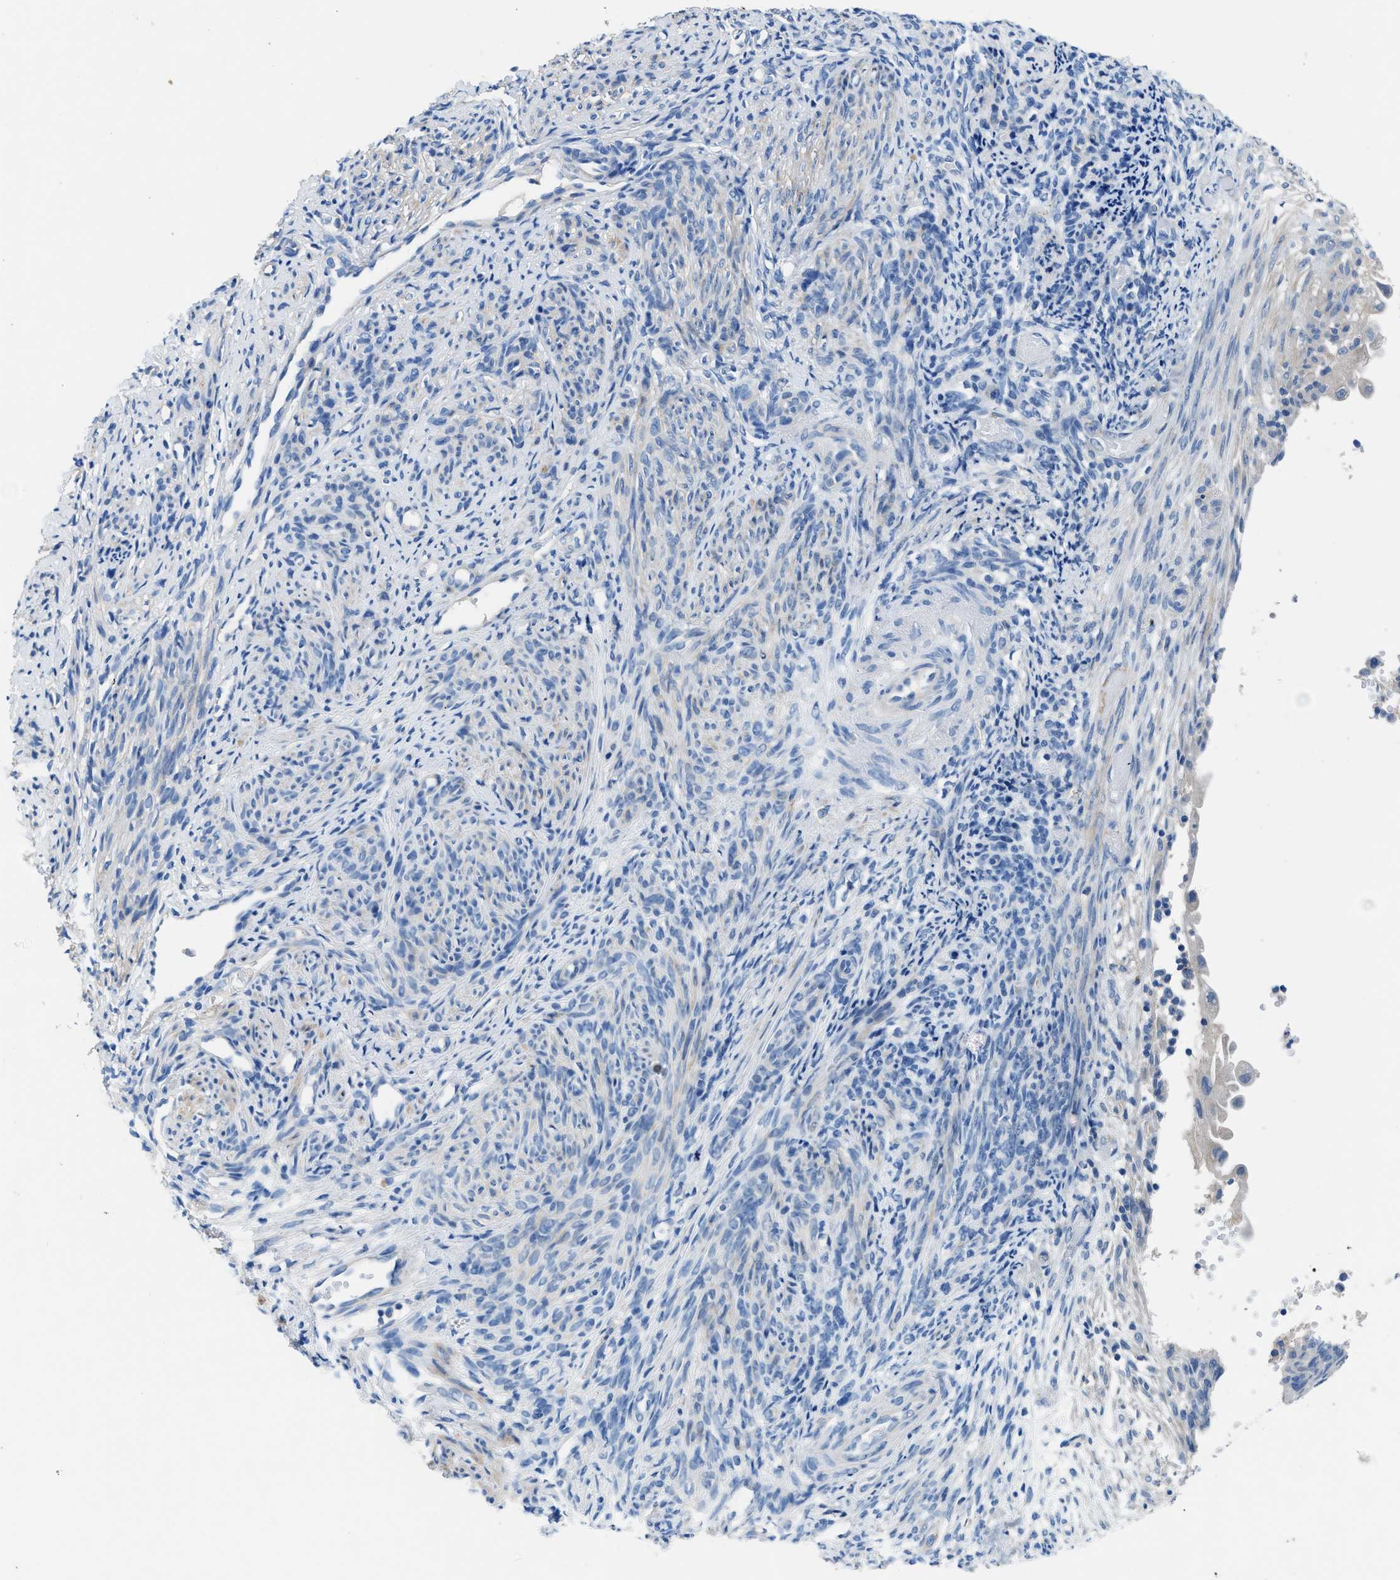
{"staining": {"intensity": "negative", "quantity": "none", "location": "none"}, "tissue": "endometrial cancer", "cell_type": "Tumor cells", "image_type": "cancer", "snomed": [{"axis": "morphology", "description": "Adenocarcinoma, NOS"}, {"axis": "topography", "description": "Endometrium"}], "caption": "Immunohistochemistry of human endometrial cancer (adenocarcinoma) demonstrates no positivity in tumor cells.", "gene": "SLC10A6", "patient": {"sex": "female", "age": 58}}